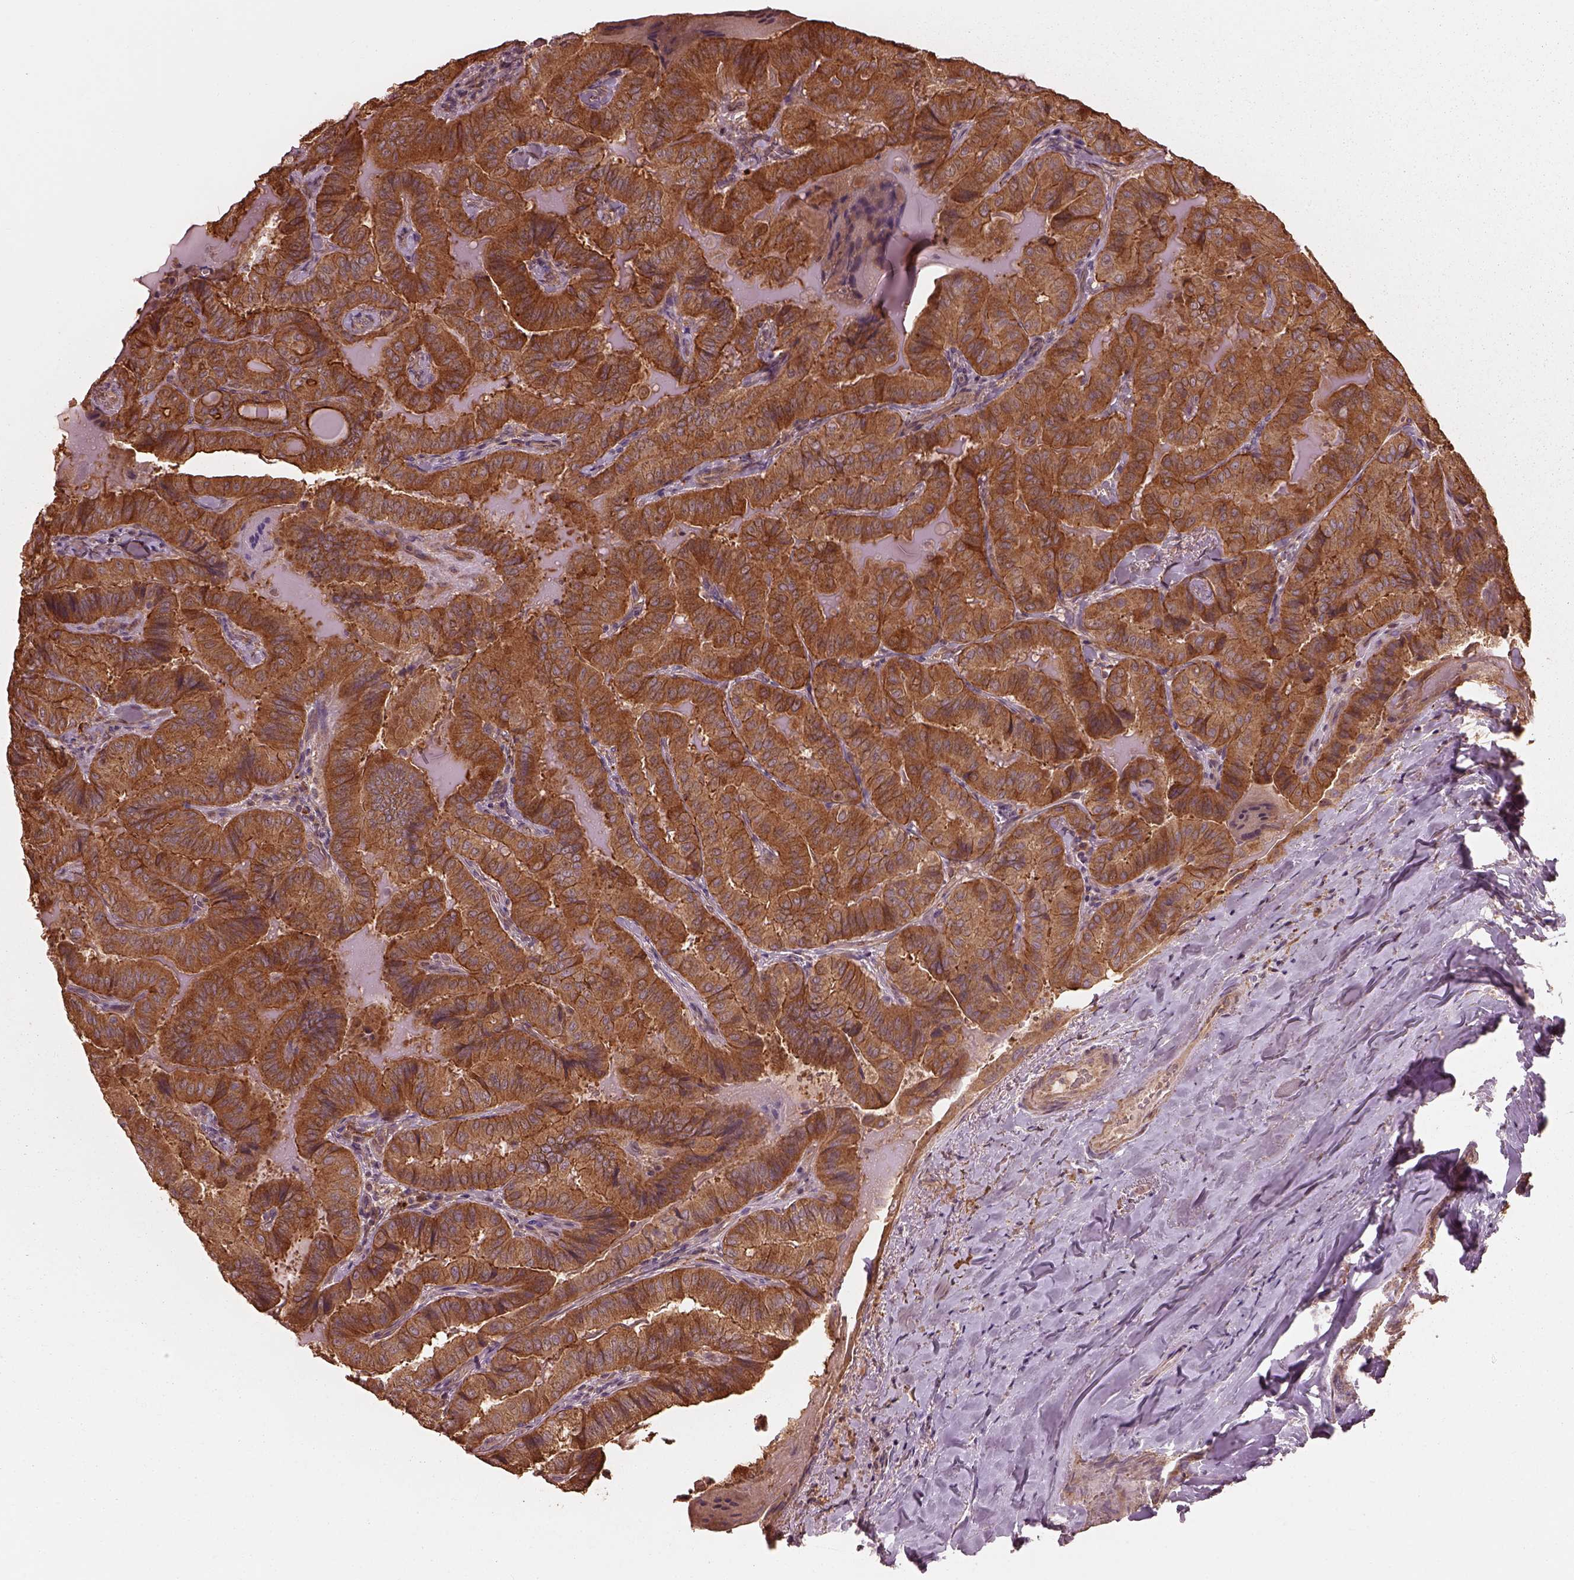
{"staining": {"intensity": "strong", "quantity": ">75%", "location": "cytoplasmic/membranous"}, "tissue": "thyroid cancer", "cell_type": "Tumor cells", "image_type": "cancer", "snomed": [{"axis": "morphology", "description": "Papillary adenocarcinoma, NOS"}, {"axis": "topography", "description": "Thyroid gland"}], "caption": "Papillary adenocarcinoma (thyroid) stained for a protein (brown) exhibits strong cytoplasmic/membranous positive expression in about >75% of tumor cells.", "gene": "METTL4", "patient": {"sex": "female", "age": 68}}